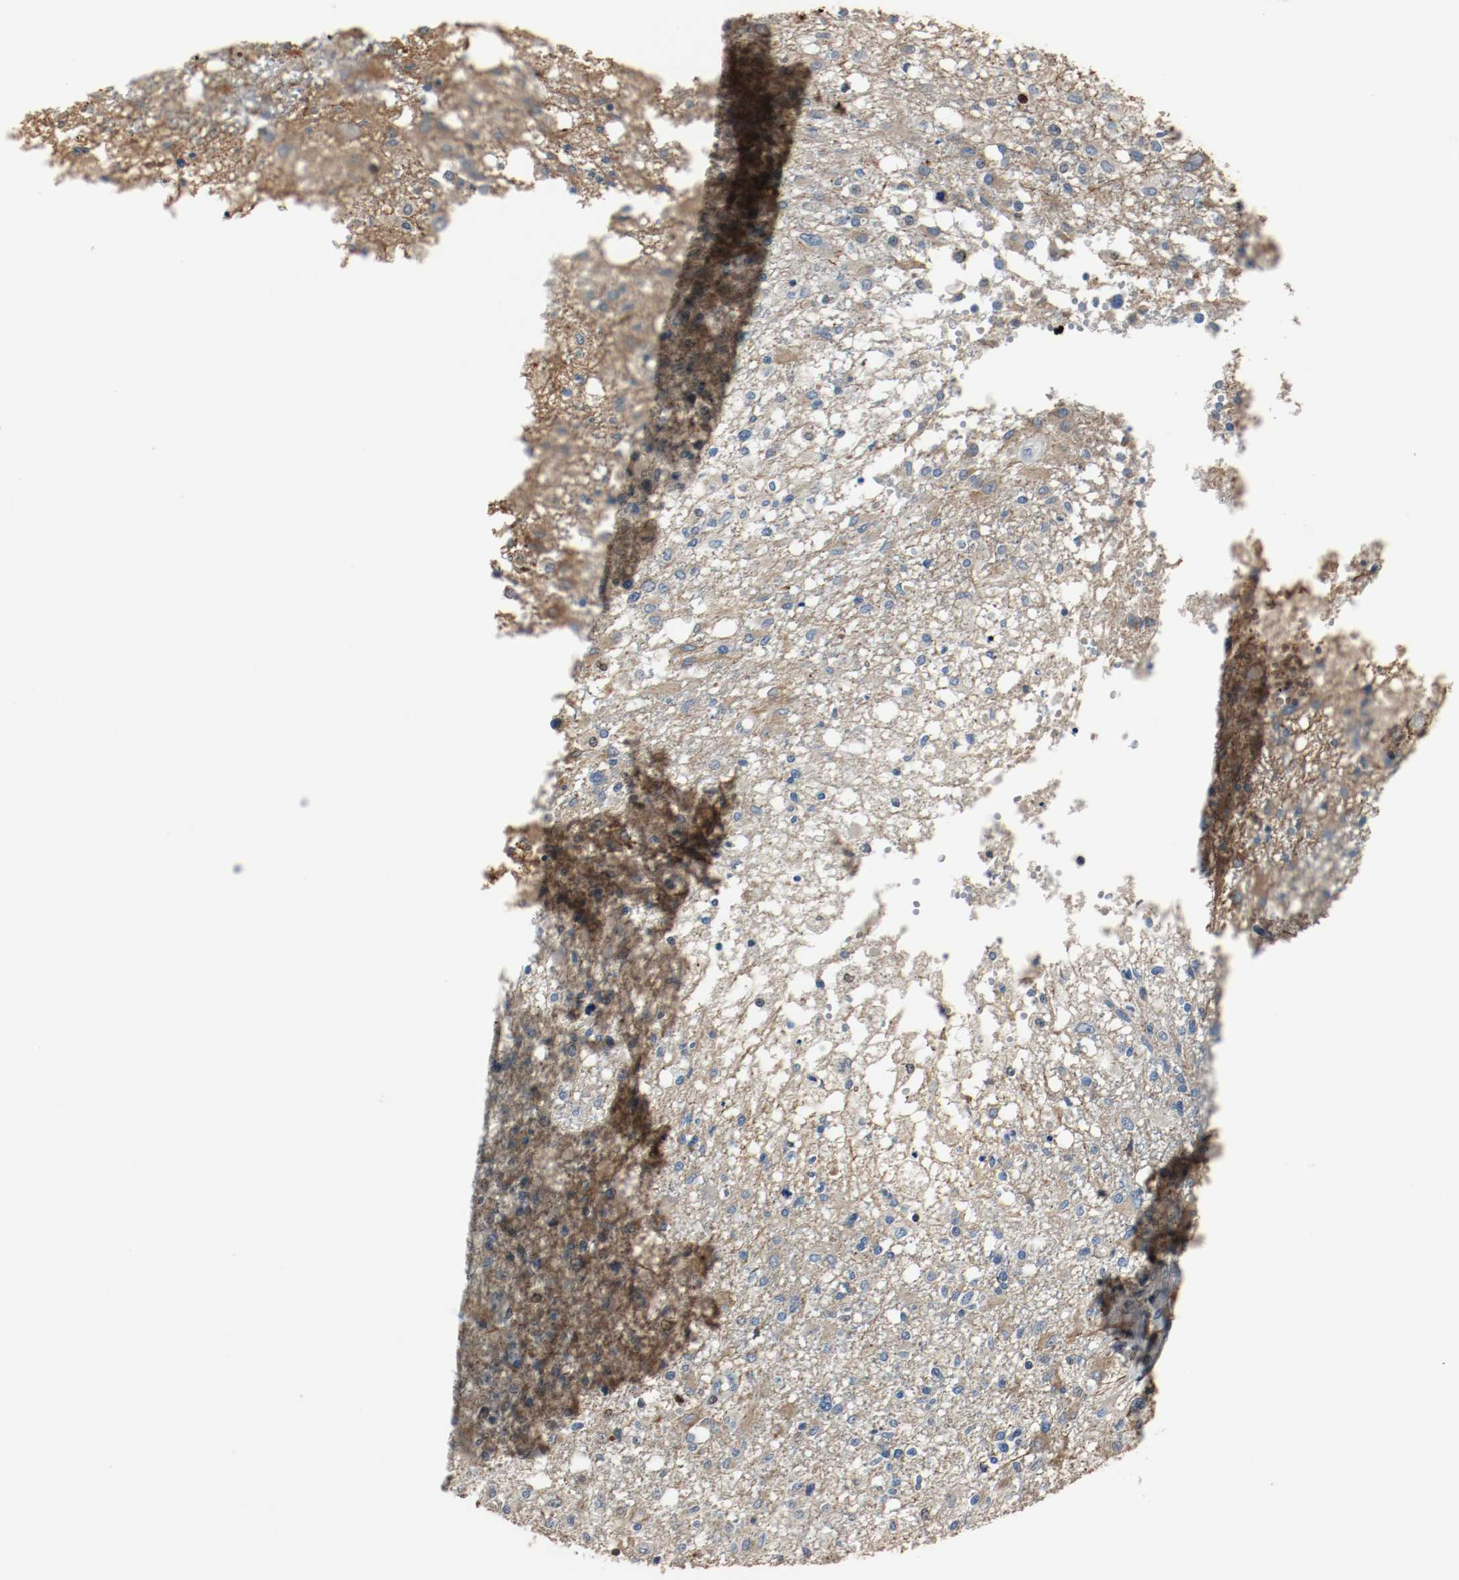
{"staining": {"intensity": "negative", "quantity": "none", "location": "none"}, "tissue": "glioma", "cell_type": "Tumor cells", "image_type": "cancer", "snomed": [{"axis": "morphology", "description": "Glioma, malignant, High grade"}, {"axis": "topography", "description": "Cerebral cortex"}], "caption": "Immunohistochemistry of human high-grade glioma (malignant) exhibits no expression in tumor cells.", "gene": "BLK", "patient": {"sex": "male", "age": 76}}